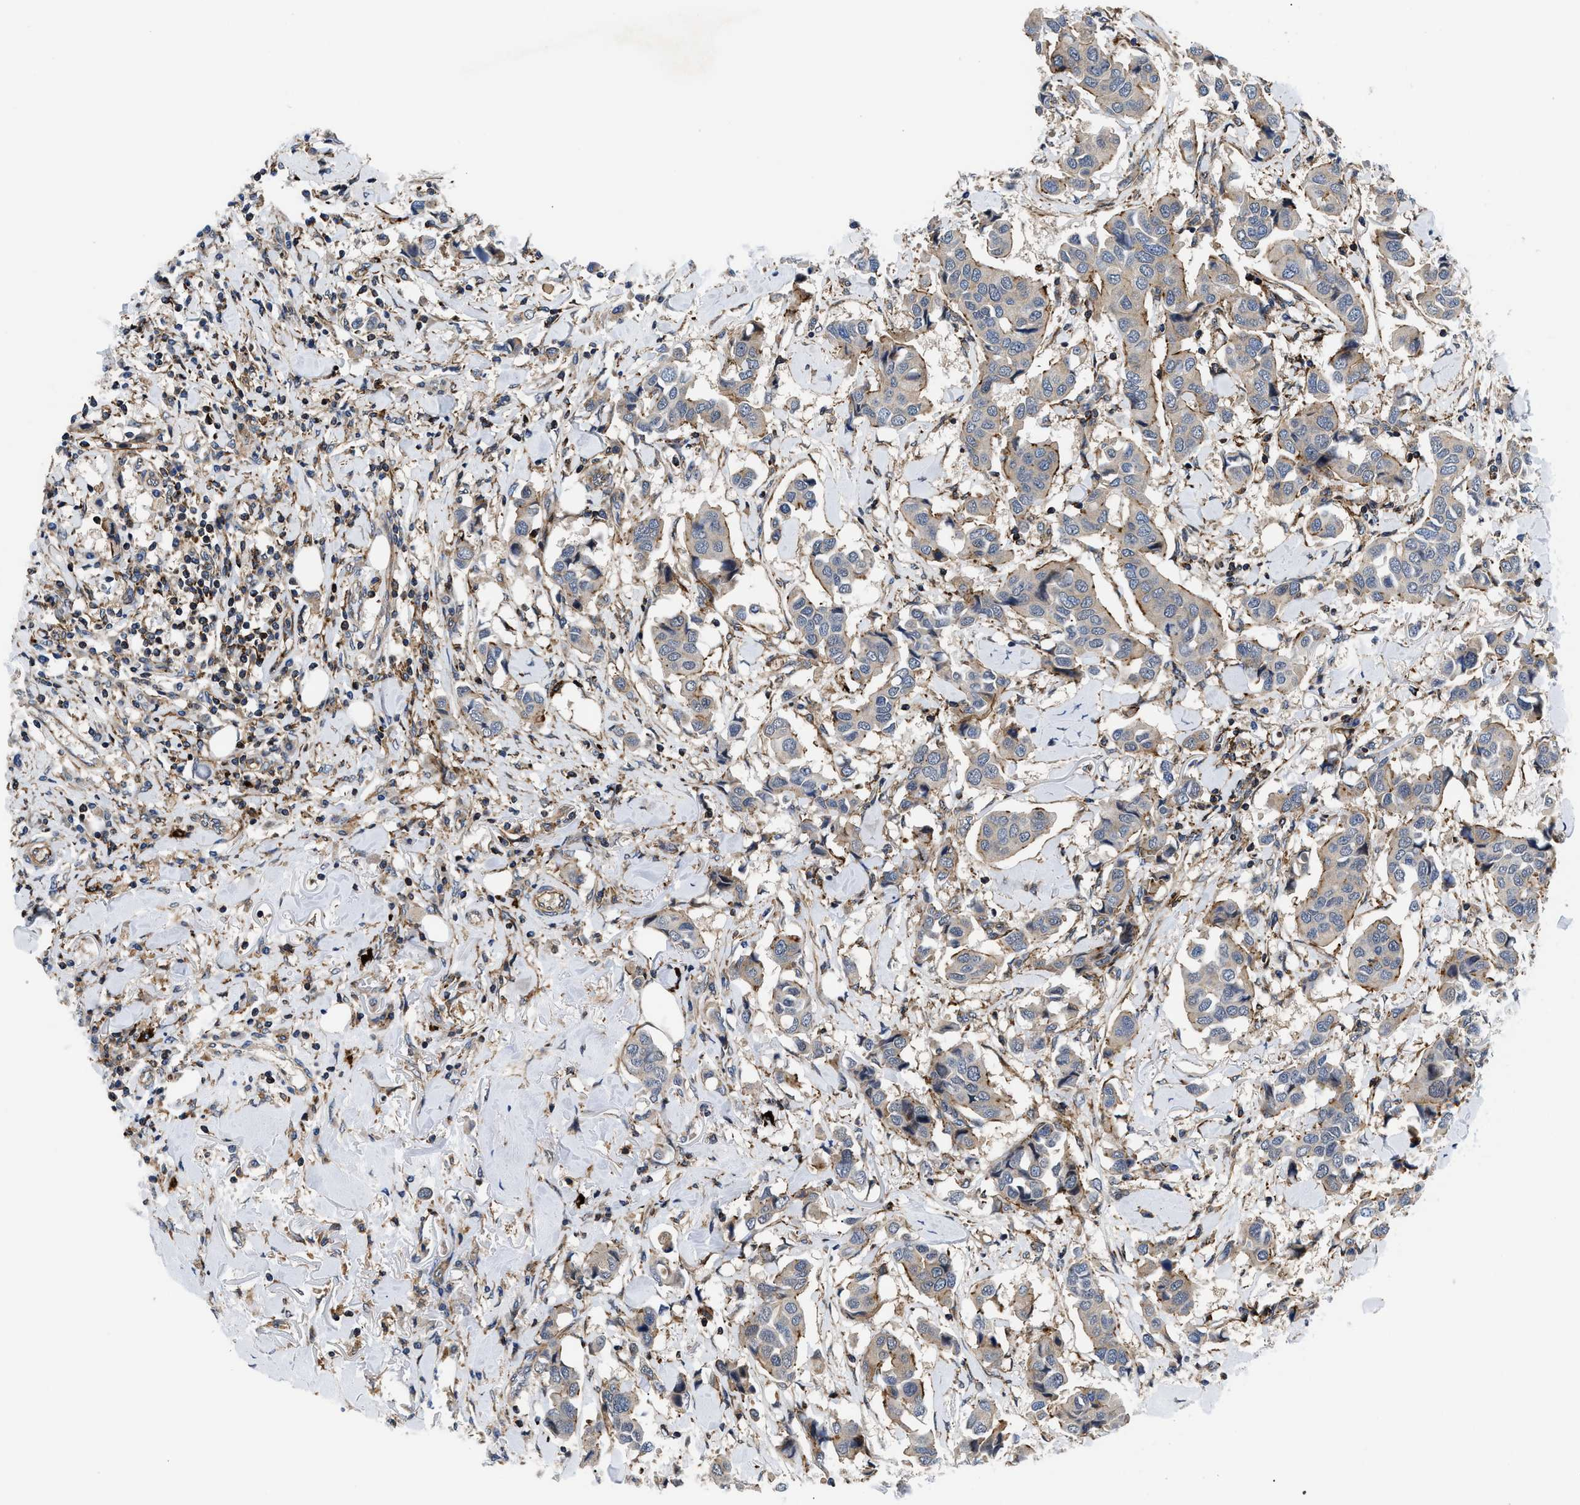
{"staining": {"intensity": "moderate", "quantity": "25%-75%", "location": "cytoplasmic/membranous"}, "tissue": "breast cancer", "cell_type": "Tumor cells", "image_type": "cancer", "snomed": [{"axis": "morphology", "description": "Duct carcinoma"}, {"axis": "topography", "description": "Breast"}], "caption": "About 25%-75% of tumor cells in breast cancer reveal moderate cytoplasmic/membranous protein positivity as visualized by brown immunohistochemical staining.", "gene": "SPAST", "patient": {"sex": "female", "age": 80}}